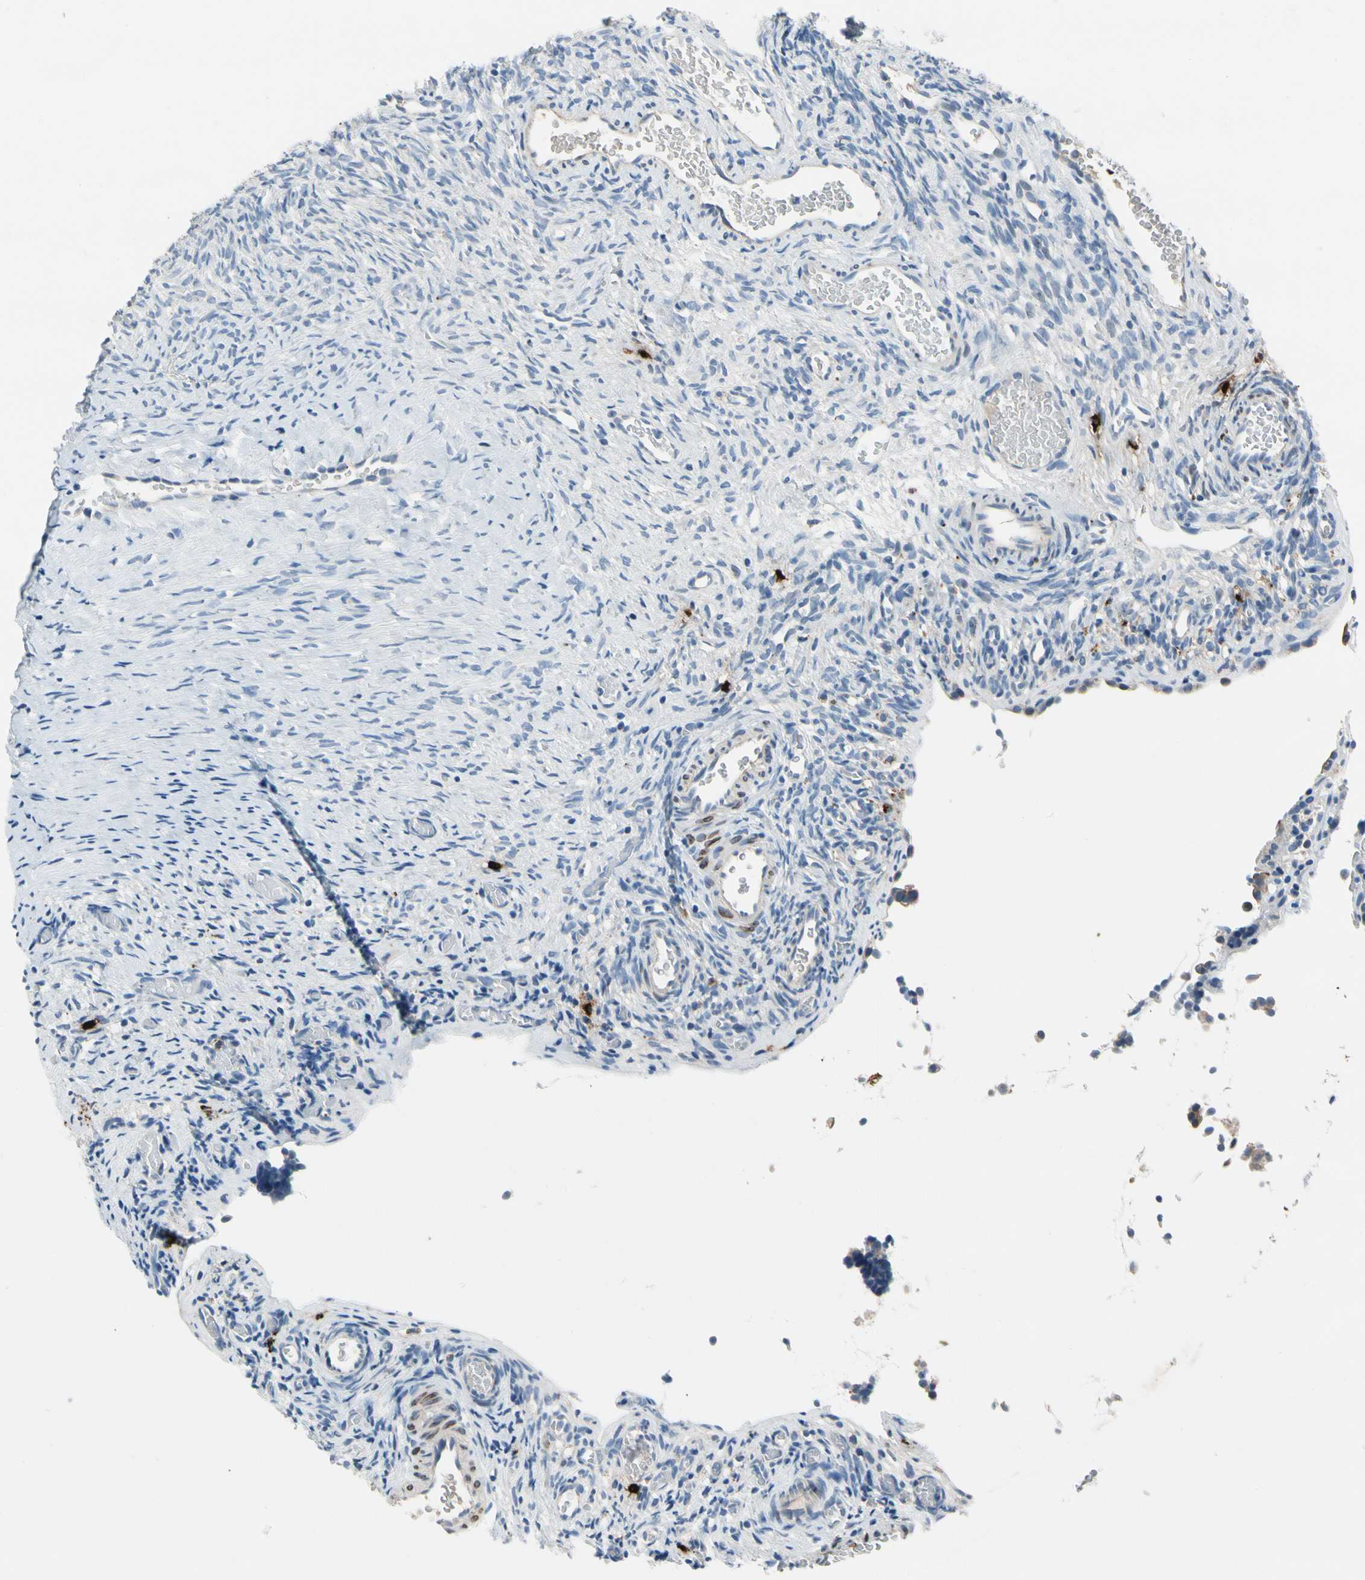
{"staining": {"intensity": "negative", "quantity": "none", "location": "none"}, "tissue": "ovary", "cell_type": "Ovarian stroma cells", "image_type": "normal", "snomed": [{"axis": "morphology", "description": "Normal tissue, NOS"}, {"axis": "topography", "description": "Ovary"}], "caption": "High magnification brightfield microscopy of benign ovary stained with DAB (3,3'-diaminobenzidine) (brown) and counterstained with hematoxylin (blue): ovarian stroma cells show no significant positivity. (Brightfield microscopy of DAB IHC at high magnification).", "gene": "CPA3", "patient": {"sex": "female", "age": 35}}